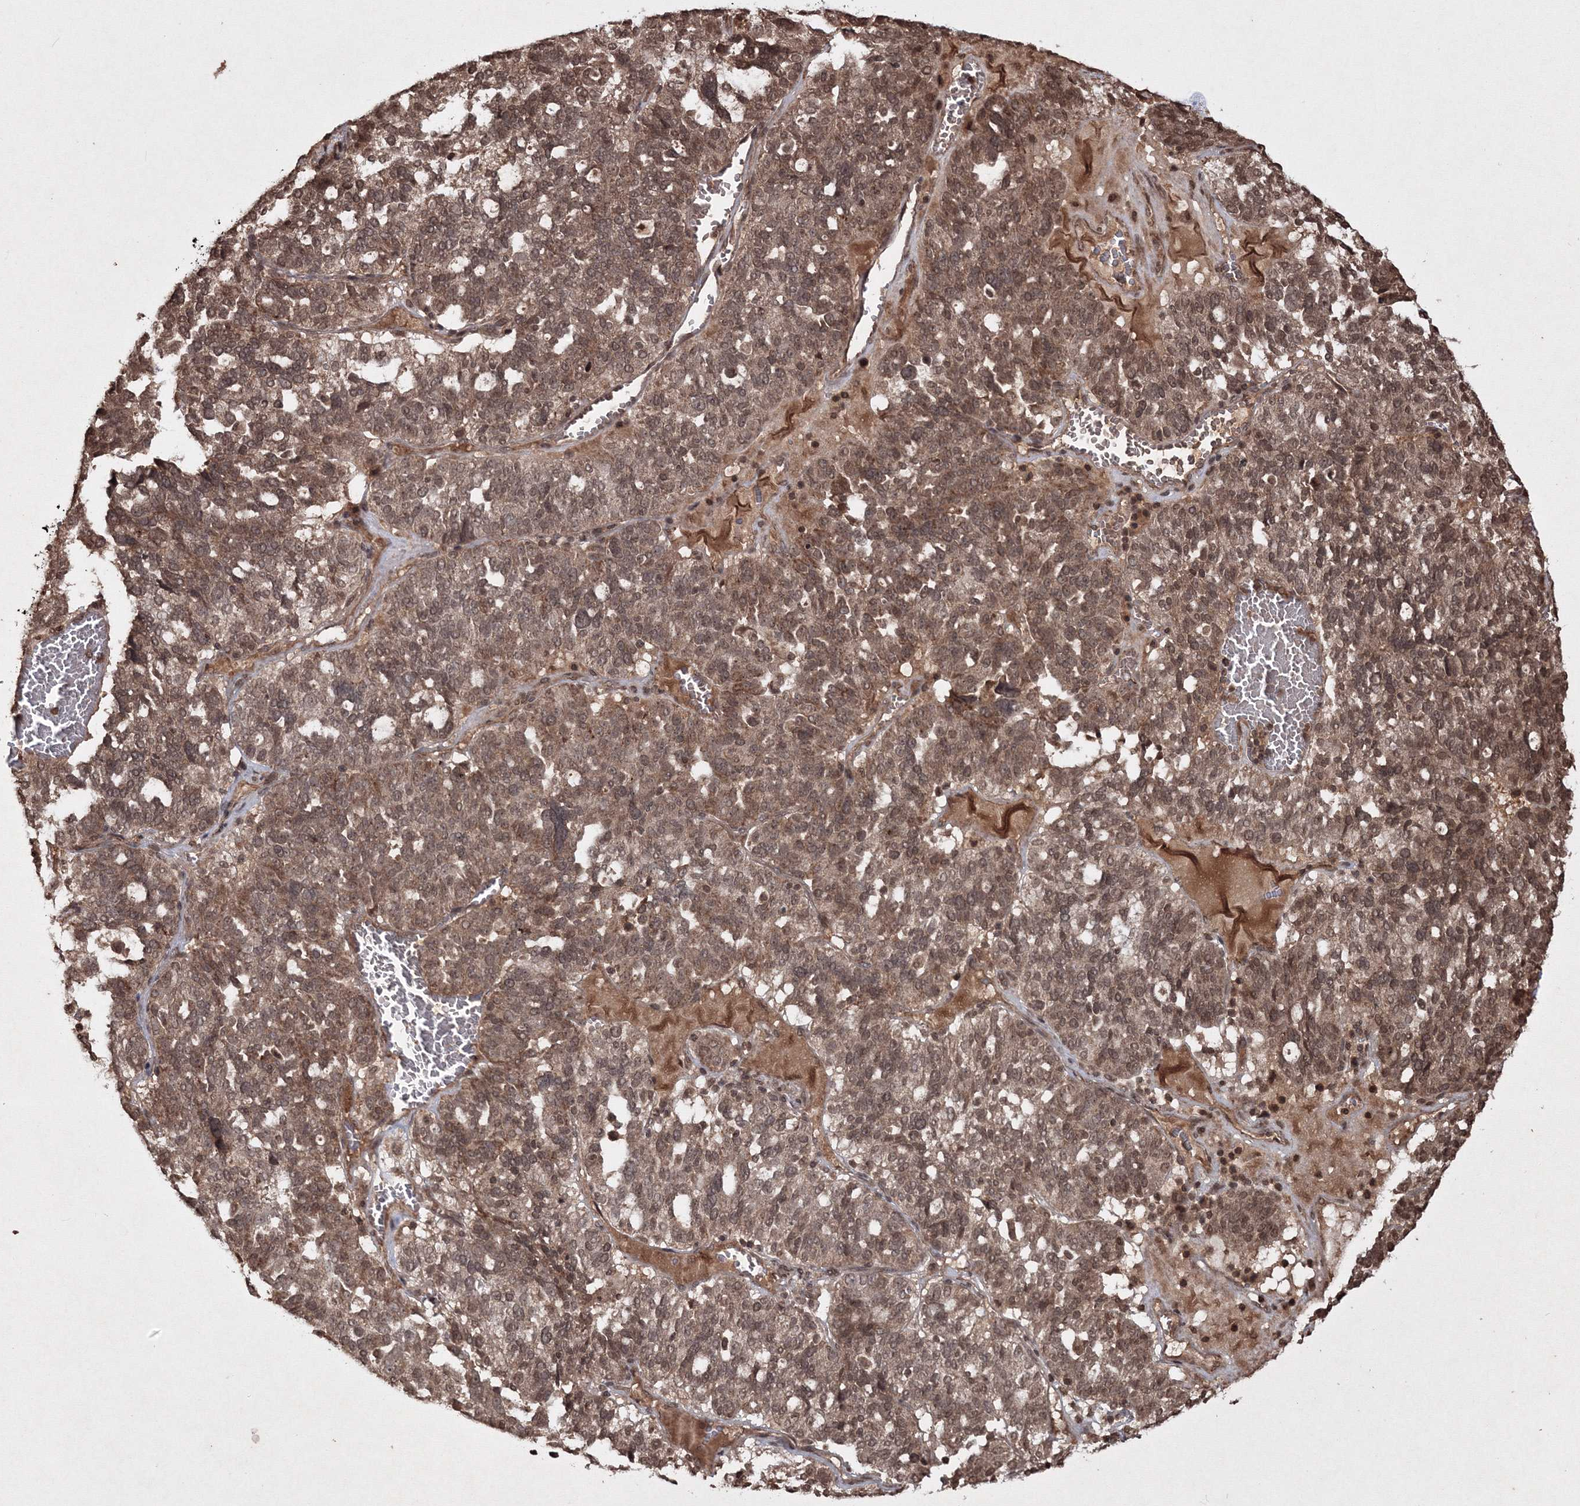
{"staining": {"intensity": "moderate", "quantity": ">75%", "location": "cytoplasmic/membranous,nuclear"}, "tissue": "ovarian cancer", "cell_type": "Tumor cells", "image_type": "cancer", "snomed": [{"axis": "morphology", "description": "Cystadenocarcinoma, serous, NOS"}, {"axis": "topography", "description": "Ovary"}], "caption": "Immunohistochemical staining of ovarian cancer demonstrates moderate cytoplasmic/membranous and nuclear protein expression in approximately >75% of tumor cells.", "gene": "PEX13", "patient": {"sex": "female", "age": 59}}